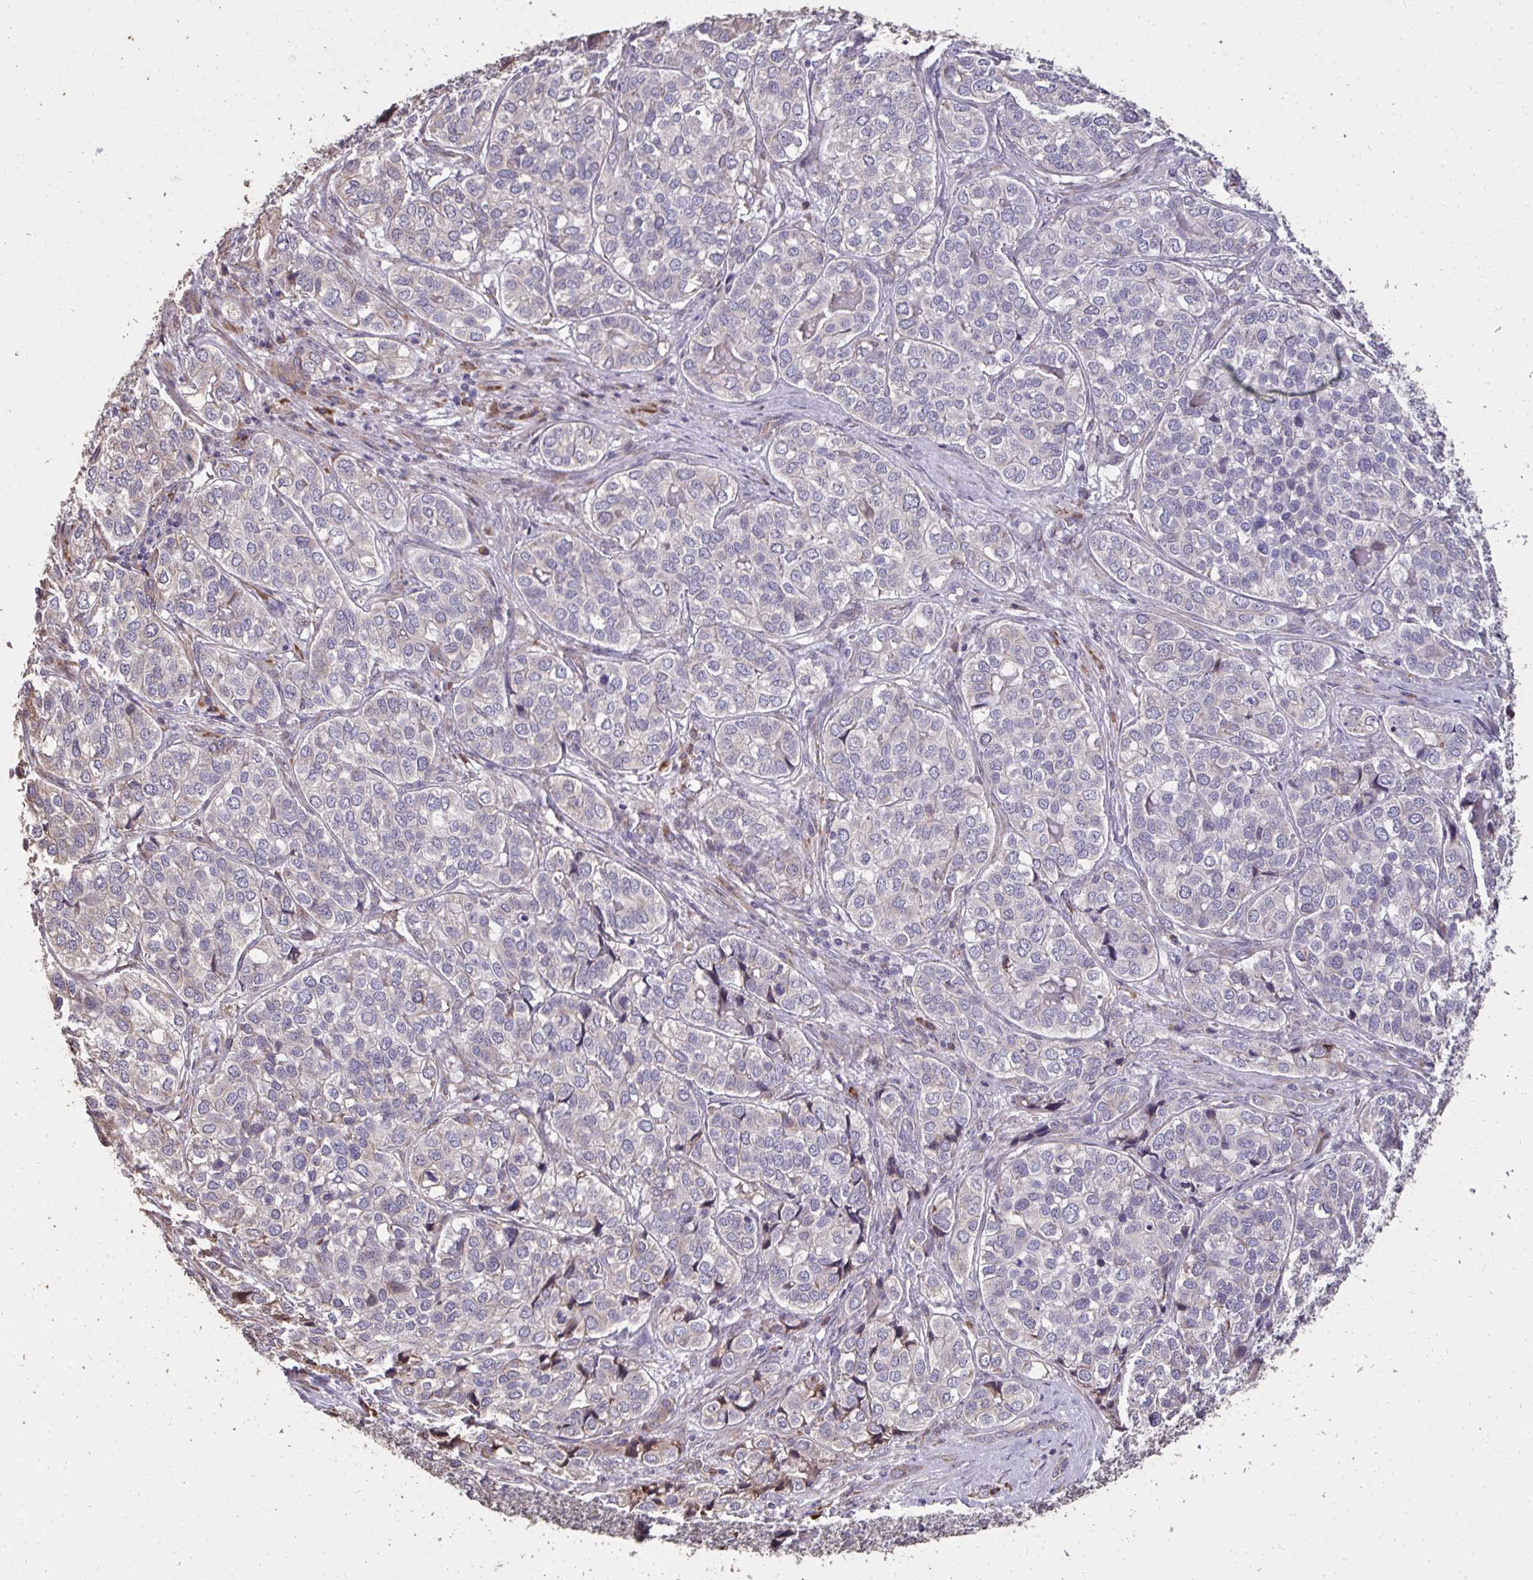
{"staining": {"intensity": "negative", "quantity": "none", "location": "none"}, "tissue": "liver cancer", "cell_type": "Tumor cells", "image_type": "cancer", "snomed": [{"axis": "morphology", "description": "Cholangiocarcinoma"}, {"axis": "topography", "description": "Liver"}], "caption": "High magnification brightfield microscopy of liver cancer (cholangiocarcinoma) stained with DAB (3,3'-diaminobenzidine) (brown) and counterstained with hematoxylin (blue): tumor cells show no significant staining. (Brightfield microscopy of DAB IHC at high magnification).", "gene": "FIBCD1", "patient": {"sex": "male", "age": 56}}